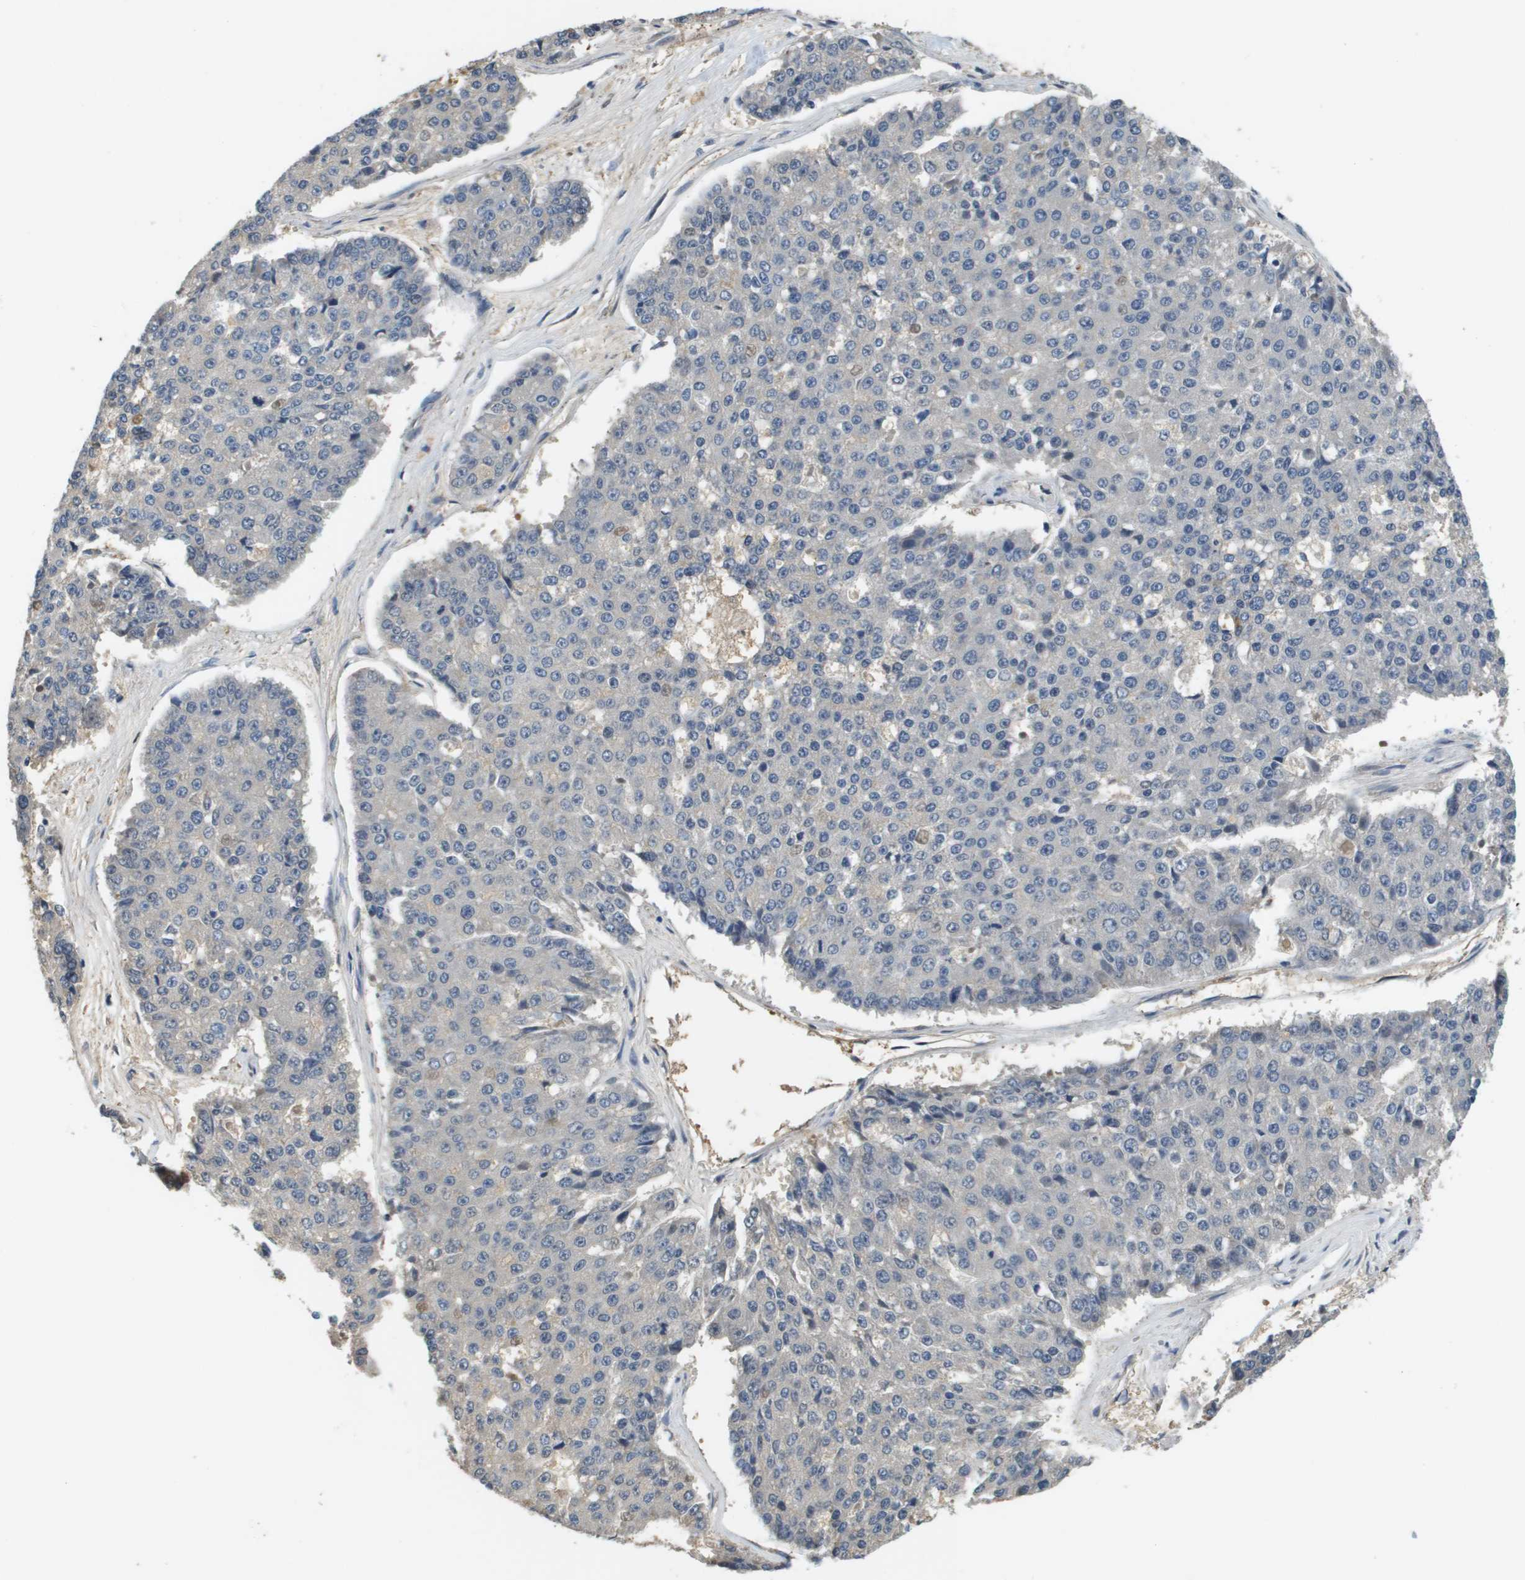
{"staining": {"intensity": "negative", "quantity": "none", "location": "none"}, "tissue": "pancreatic cancer", "cell_type": "Tumor cells", "image_type": "cancer", "snomed": [{"axis": "morphology", "description": "Adenocarcinoma, NOS"}, {"axis": "topography", "description": "Pancreas"}], "caption": "This is a photomicrograph of immunohistochemistry (IHC) staining of pancreatic adenocarcinoma, which shows no positivity in tumor cells. Brightfield microscopy of IHC stained with DAB (3,3'-diaminobenzidine) (brown) and hematoxylin (blue), captured at high magnification.", "gene": "SLC16A3", "patient": {"sex": "male", "age": 50}}